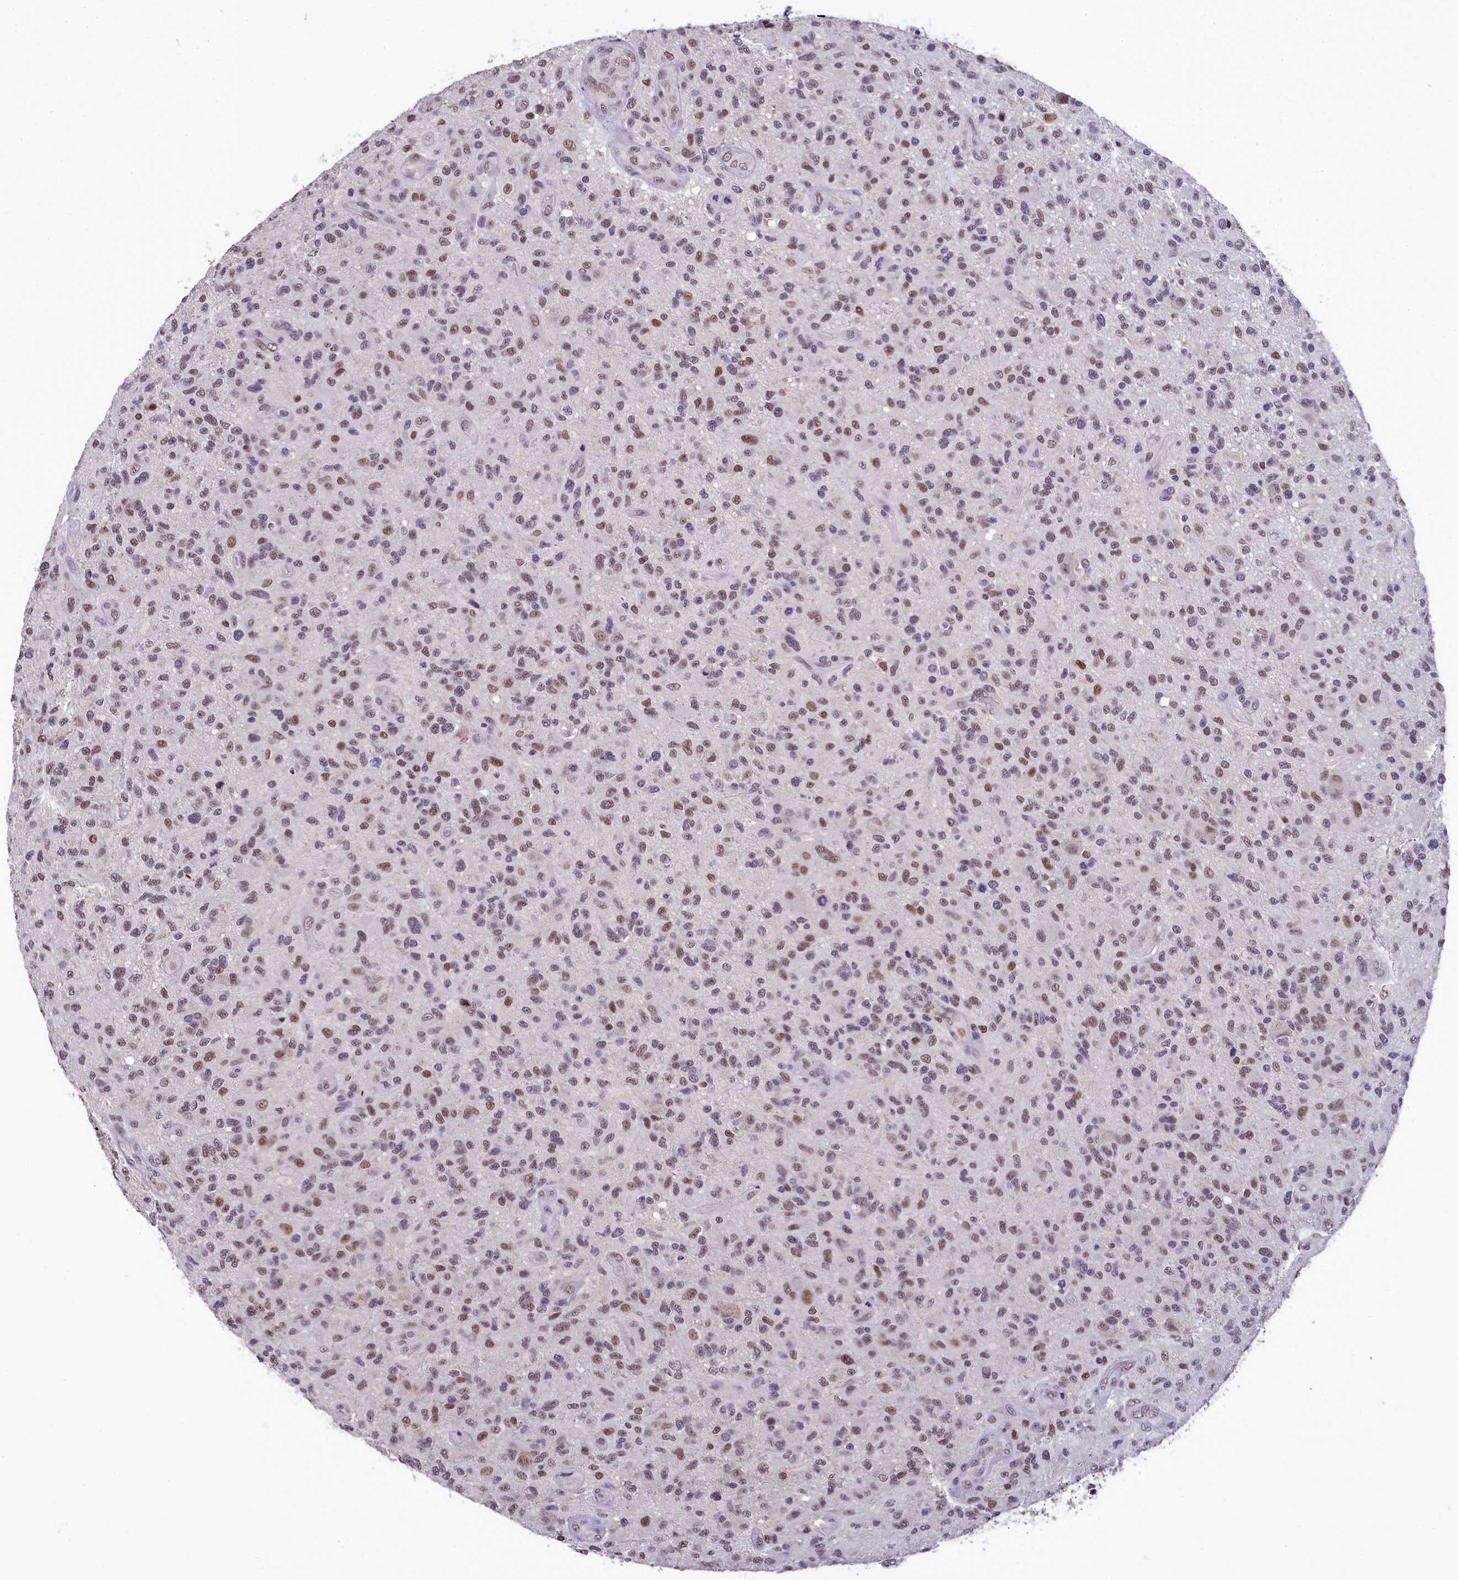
{"staining": {"intensity": "moderate", "quantity": "25%-75%", "location": "nuclear"}, "tissue": "glioma", "cell_type": "Tumor cells", "image_type": "cancer", "snomed": [{"axis": "morphology", "description": "Glioma, malignant, High grade"}, {"axis": "topography", "description": "Brain"}], "caption": "Immunohistochemistry photomicrograph of neoplastic tissue: human glioma stained using IHC exhibits medium levels of moderate protein expression localized specifically in the nuclear of tumor cells, appearing as a nuclear brown color.", "gene": "HECTD4", "patient": {"sex": "male", "age": 47}}